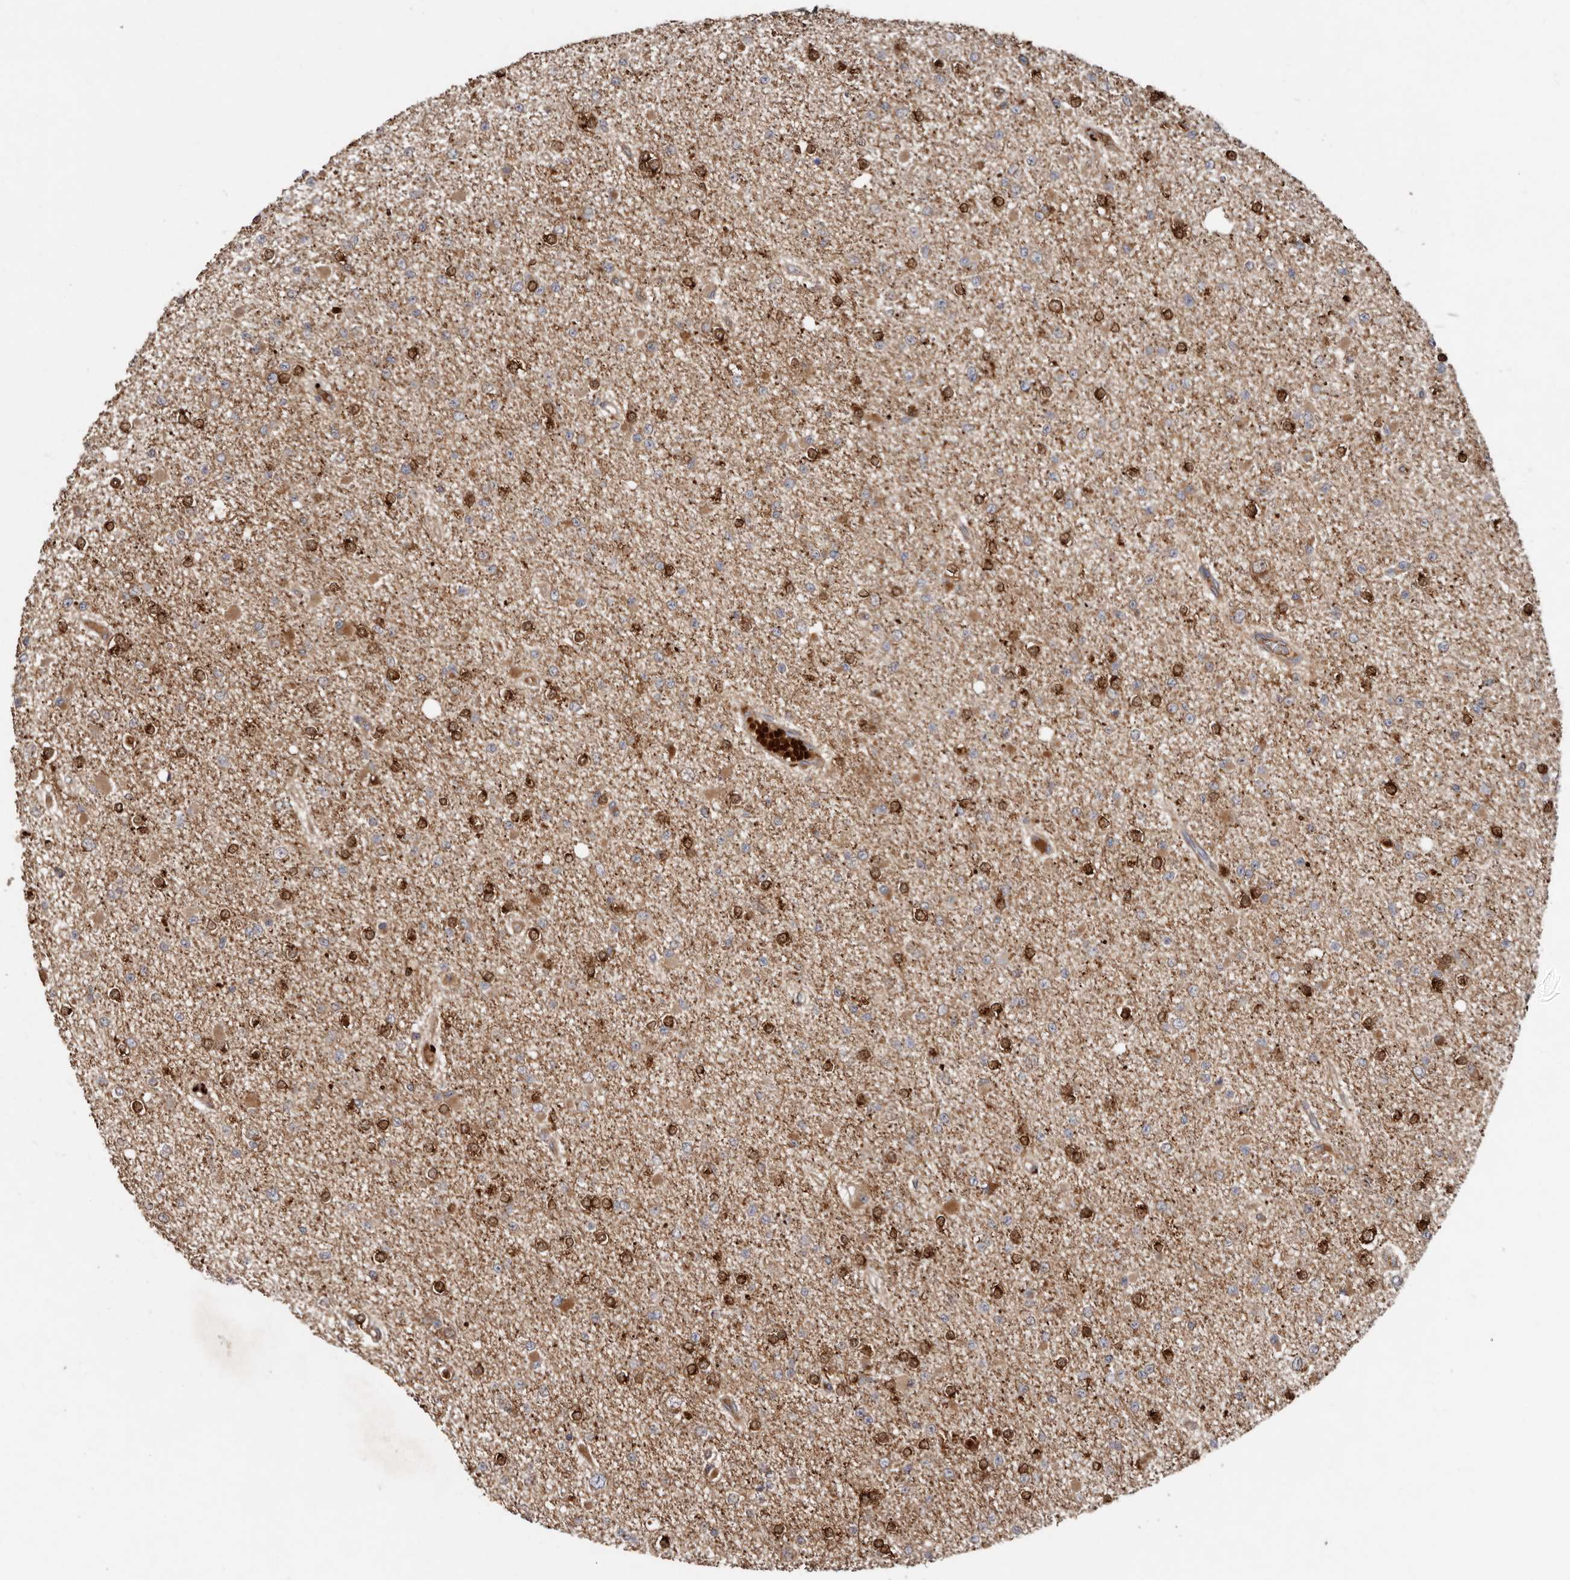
{"staining": {"intensity": "moderate", "quantity": "25%-75%", "location": "cytoplasmic/membranous,nuclear"}, "tissue": "glioma", "cell_type": "Tumor cells", "image_type": "cancer", "snomed": [{"axis": "morphology", "description": "Glioma, malignant, Low grade"}, {"axis": "topography", "description": "Brain"}], "caption": "Immunohistochemical staining of human low-grade glioma (malignant) shows medium levels of moderate cytoplasmic/membranous and nuclear protein positivity in approximately 25%-75% of tumor cells.", "gene": "GOT1L1", "patient": {"sex": "female", "age": 22}}